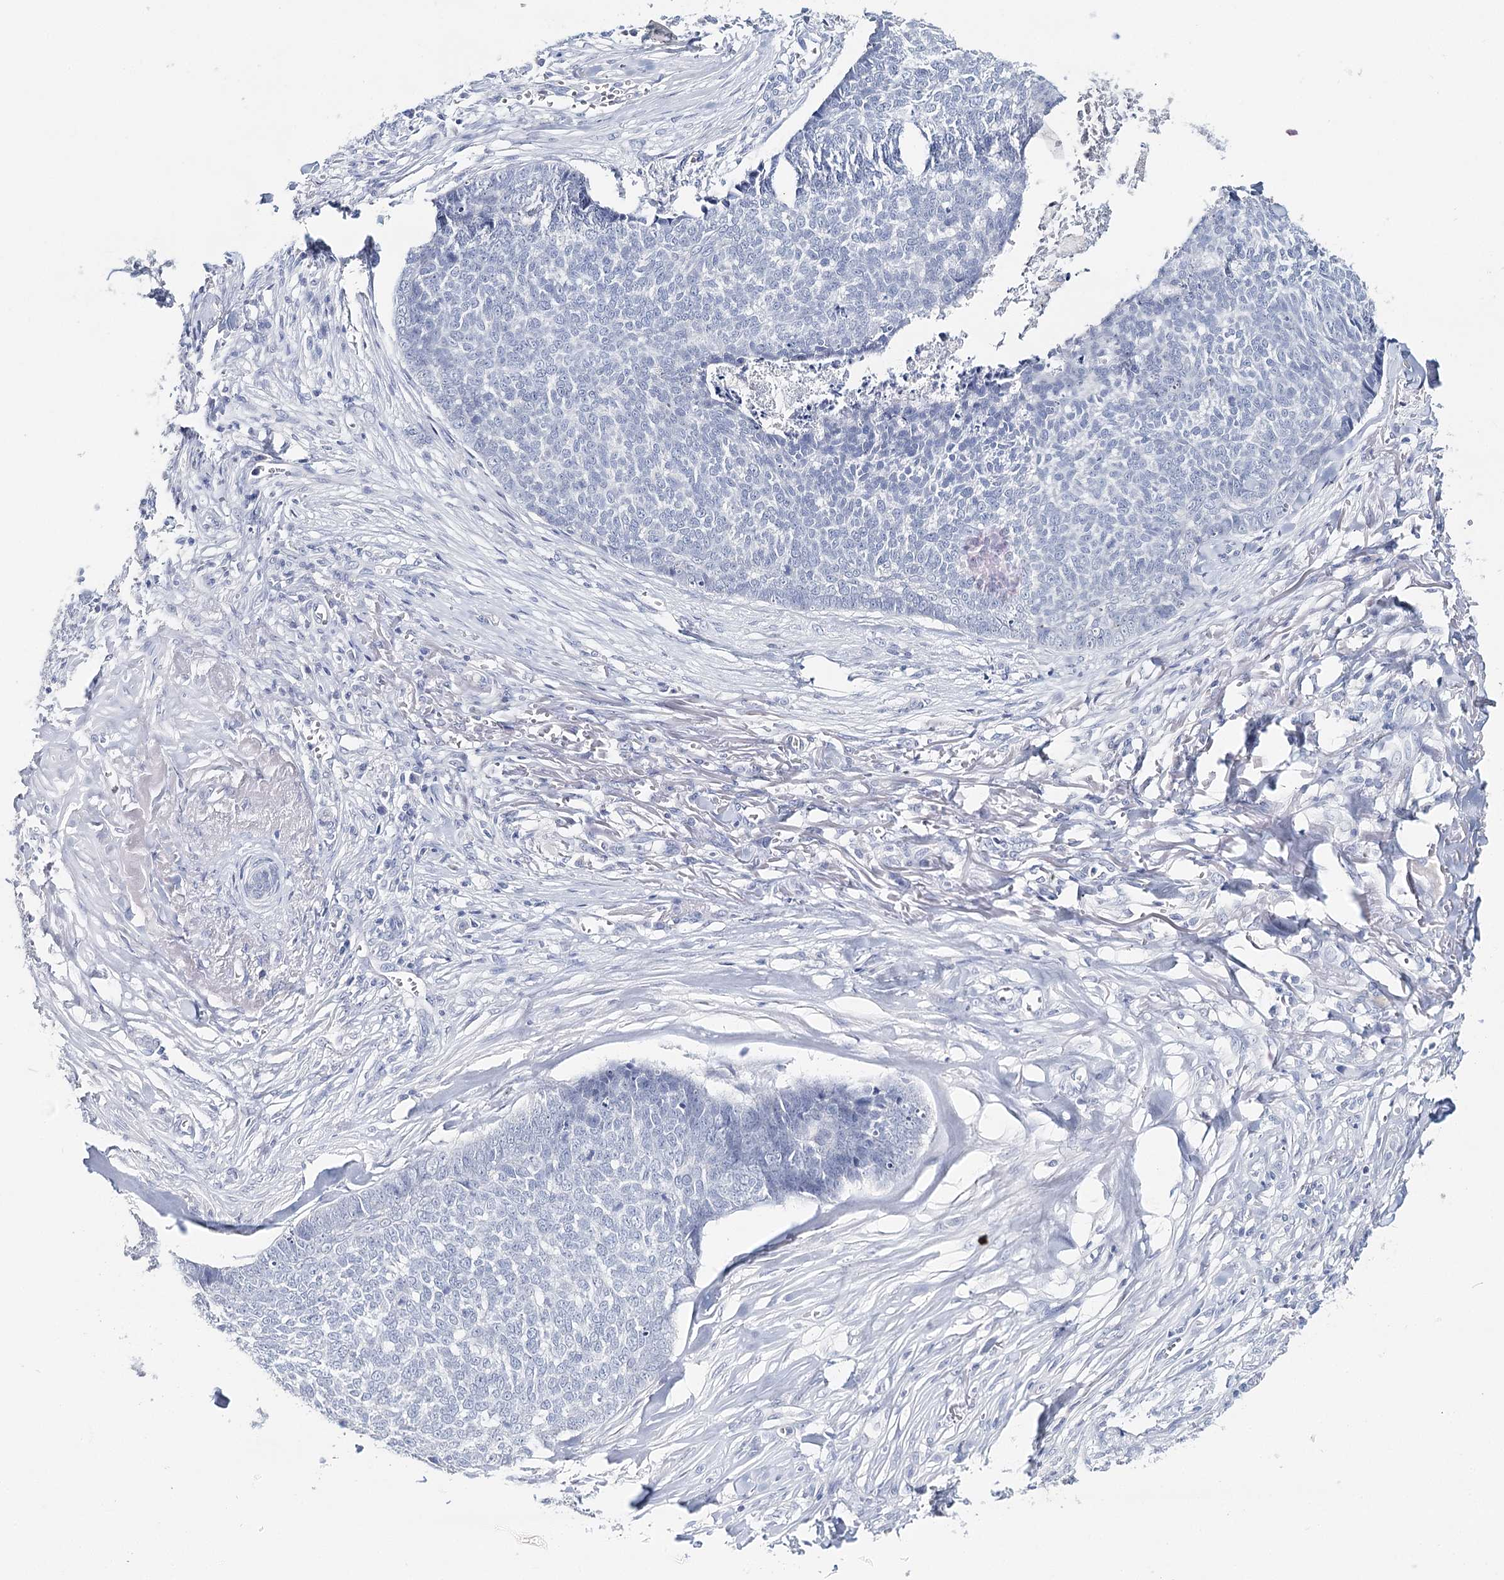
{"staining": {"intensity": "negative", "quantity": "none", "location": "none"}, "tissue": "skin cancer", "cell_type": "Tumor cells", "image_type": "cancer", "snomed": [{"axis": "morphology", "description": "Basal cell carcinoma"}, {"axis": "topography", "description": "Skin"}], "caption": "Tumor cells show no significant protein expression in basal cell carcinoma (skin). (Stains: DAB IHC with hematoxylin counter stain, Microscopy: brightfield microscopy at high magnification).", "gene": "HSPA4L", "patient": {"sex": "male", "age": 84}}